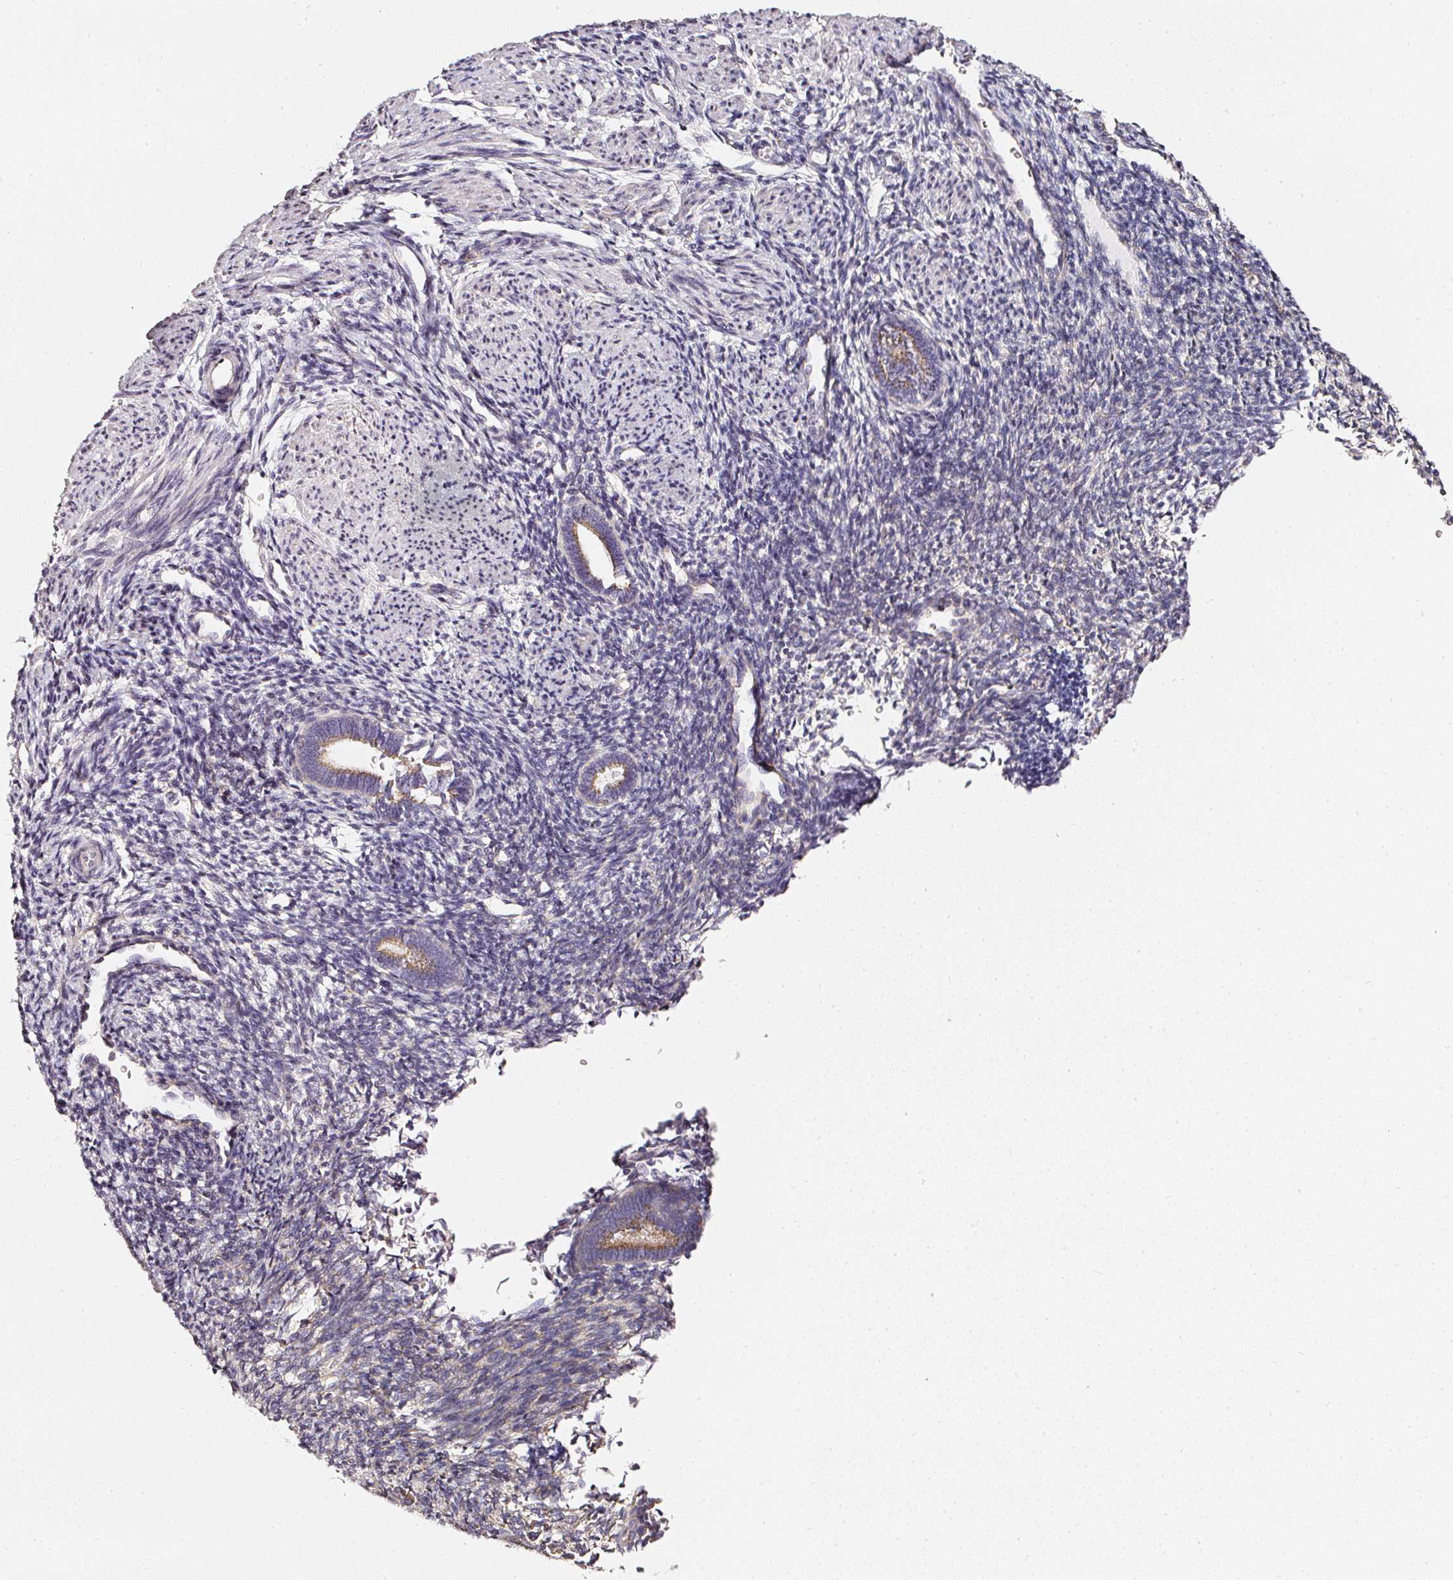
{"staining": {"intensity": "negative", "quantity": "none", "location": "none"}, "tissue": "endometrium", "cell_type": "Cells in endometrial stroma", "image_type": "normal", "snomed": [{"axis": "morphology", "description": "Normal tissue, NOS"}, {"axis": "topography", "description": "Endometrium"}], "caption": "This photomicrograph is of unremarkable endometrium stained with IHC to label a protein in brown with the nuclei are counter-stained blue. There is no staining in cells in endometrial stroma.", "gene": "NTRK1", "patient": {"sex": "female", "age": 32}}